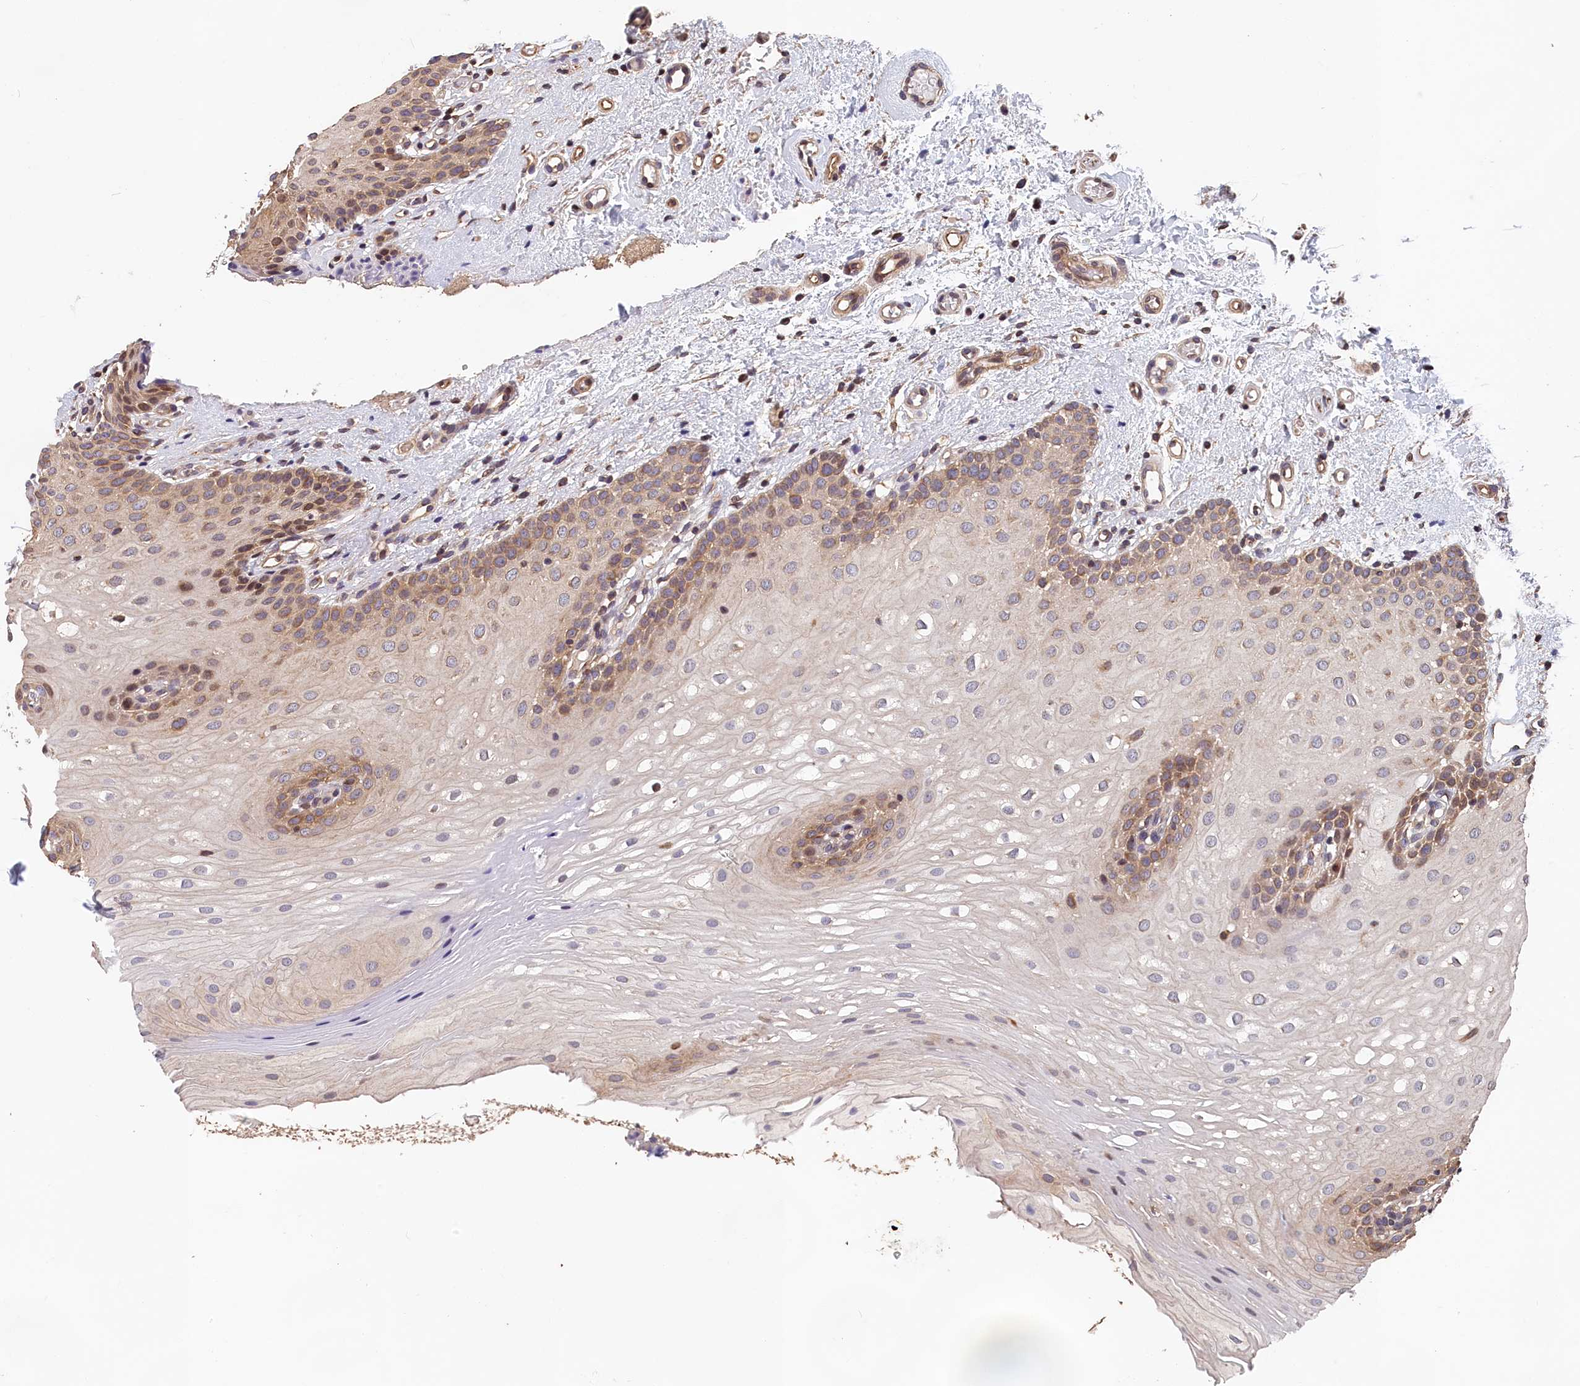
{"staining": {"intensity": "moderate", "quantity": "25%-75%", "location": "cytoplasmic/membranous"}, "tissue": "oral mucosa", "cell_type": "Squamous epithelial cells", "image_type": "normal", "snomed": [{"axis": "morphology", "description": "Normal tissue, NOS"}, {"axis": "topography", "description": "Oral tissue"}], "caption": "An image showing moderate cytoplasmic/membranous expression in approximately 25%-75% of squamous epithelial cells in normal oral mucosa, as visualized by brown immunohistochemical staining.", "gene": "TMEM116", "patient": {"sex": "female", "age": 54}}